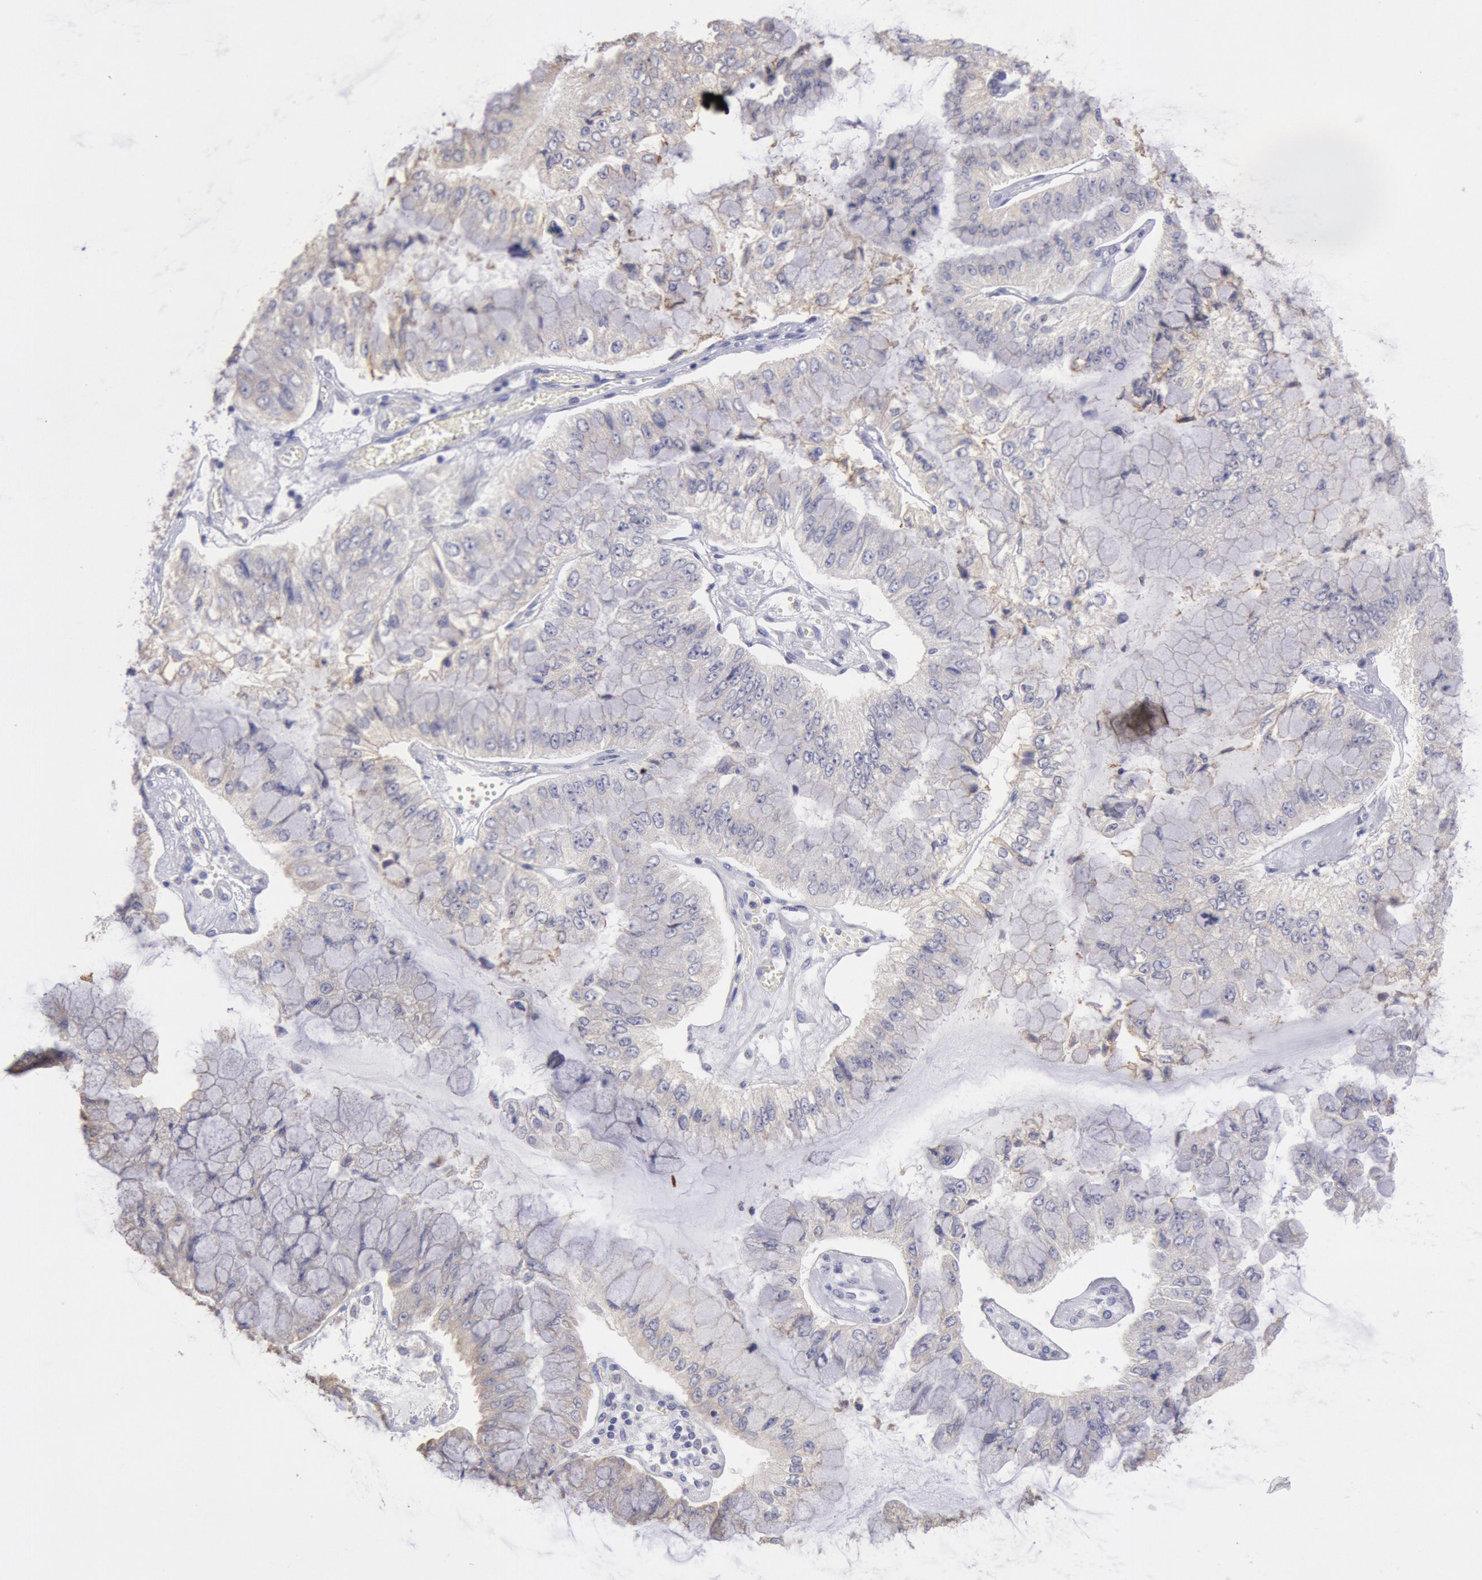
{"staining": {"intensity": "negative", "quantity": "none", "location": "none"}, "tissue": "liver cancer", "cell_type": "Tumor cells", "image_type": "cancer", "snomed": [{"axis": "morphology", "description": "Cholangiocarcinoma"}, {"axis": "topography", "description": "Liver"}], "caption": "Immunohistochemical staining of human liver cancer (cholangiocarcinoma) displays no significant expression in tumor cells. The staining was performed using DAB (3,3'-diaminobenzidine) to visualize the protein expression in brown, while the nuclei were stained in blue with hematoxylin (Magnification: 20x).", "gene": "MYH7", "patient": {"sex": "female", "age": 79}}